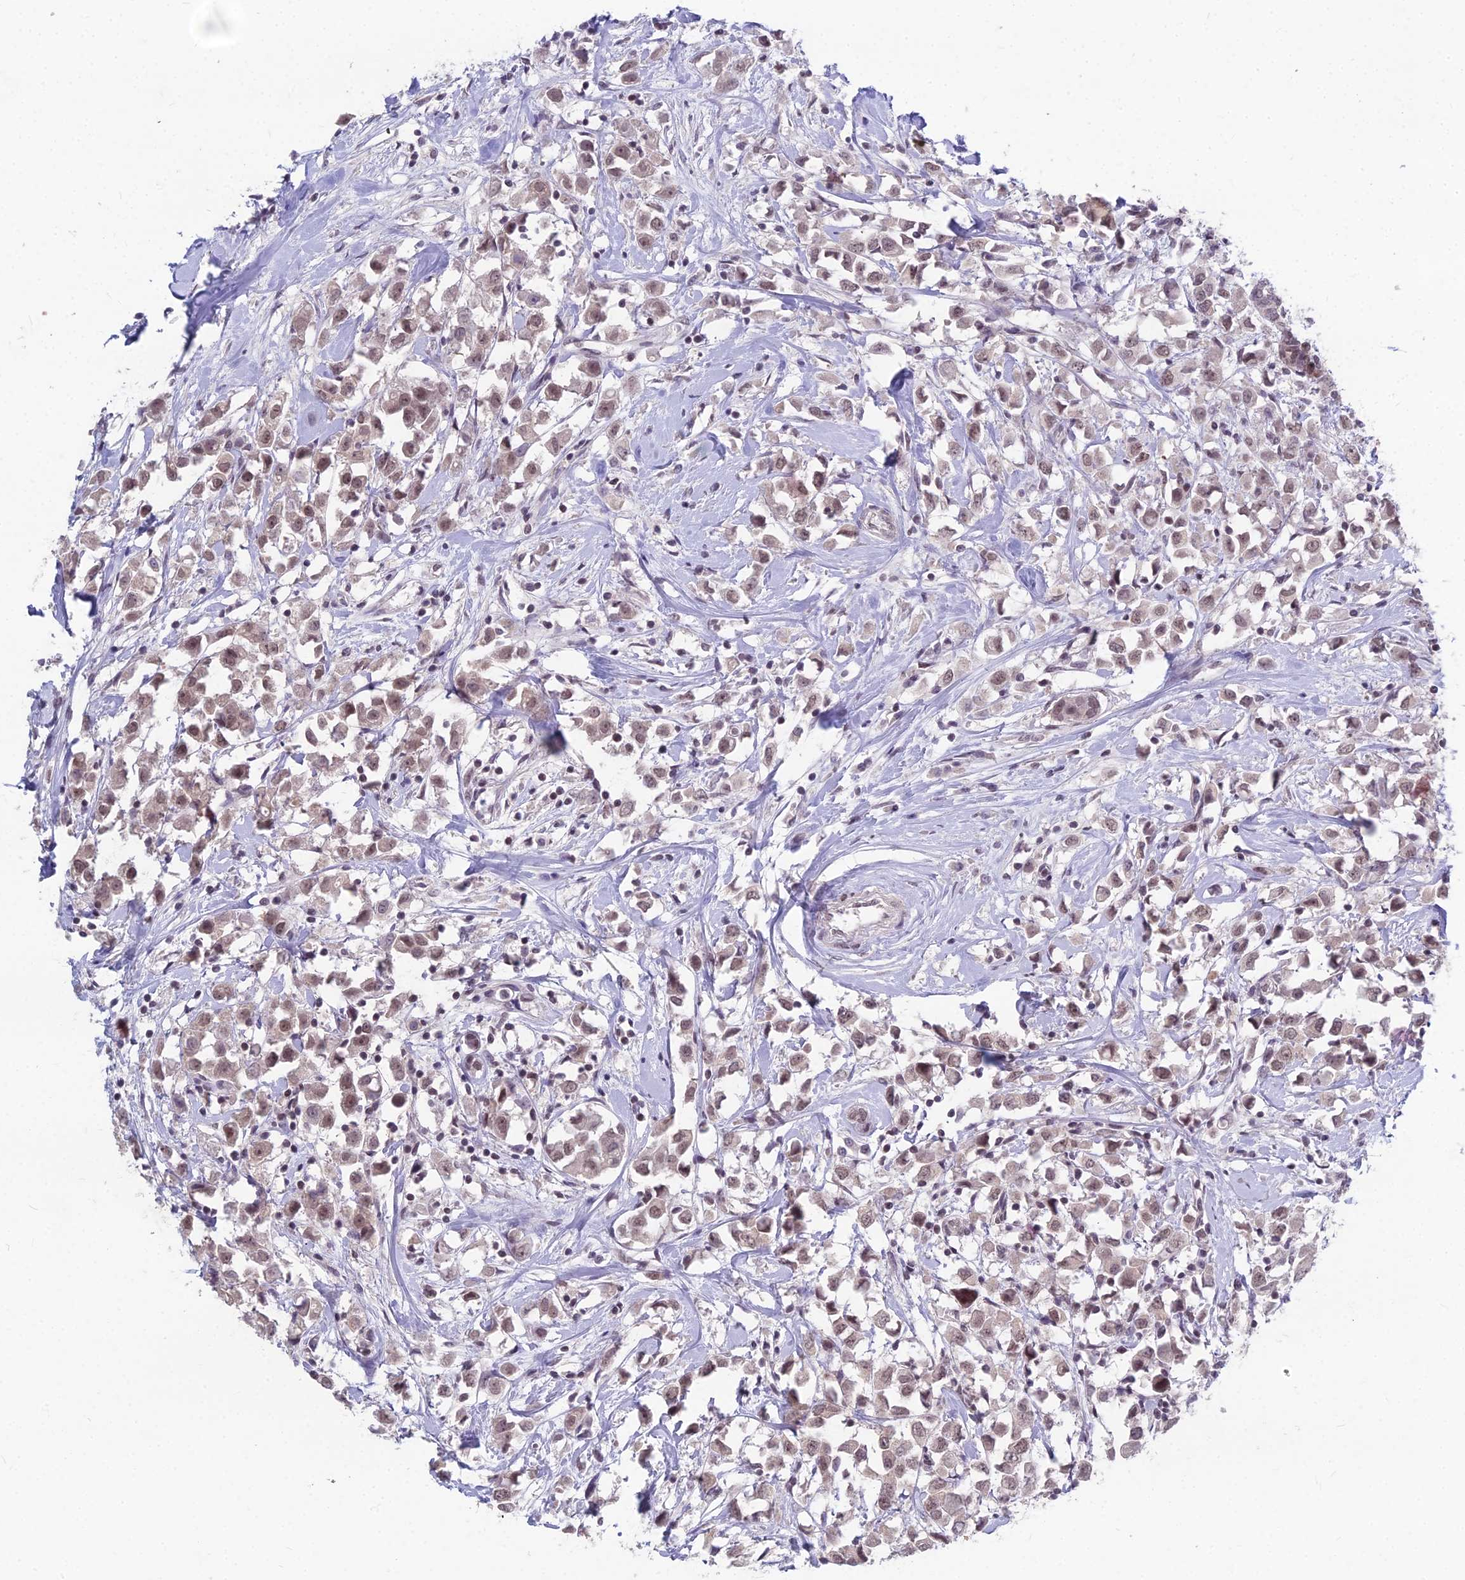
{"staining": {"intensity": "moderate", "quantity": ">75%", "location": "nuclear"}, "tissue": "breast cancer", "cell_type": "Tumor cells", "image_type": "cancer", "snomed": [{"axis": "morphology", "description": "Duct carcinoma"}, {"axis": "topography", "description": "Breast"}], "caption": "Protein analysis of breast invasive ductal carcinoma tissue demonstrates moderate nuclear positivity in approximately >75% of tumor cells.", "gene": "KAT7", "patient": {"sex": "female", "age": 61}}